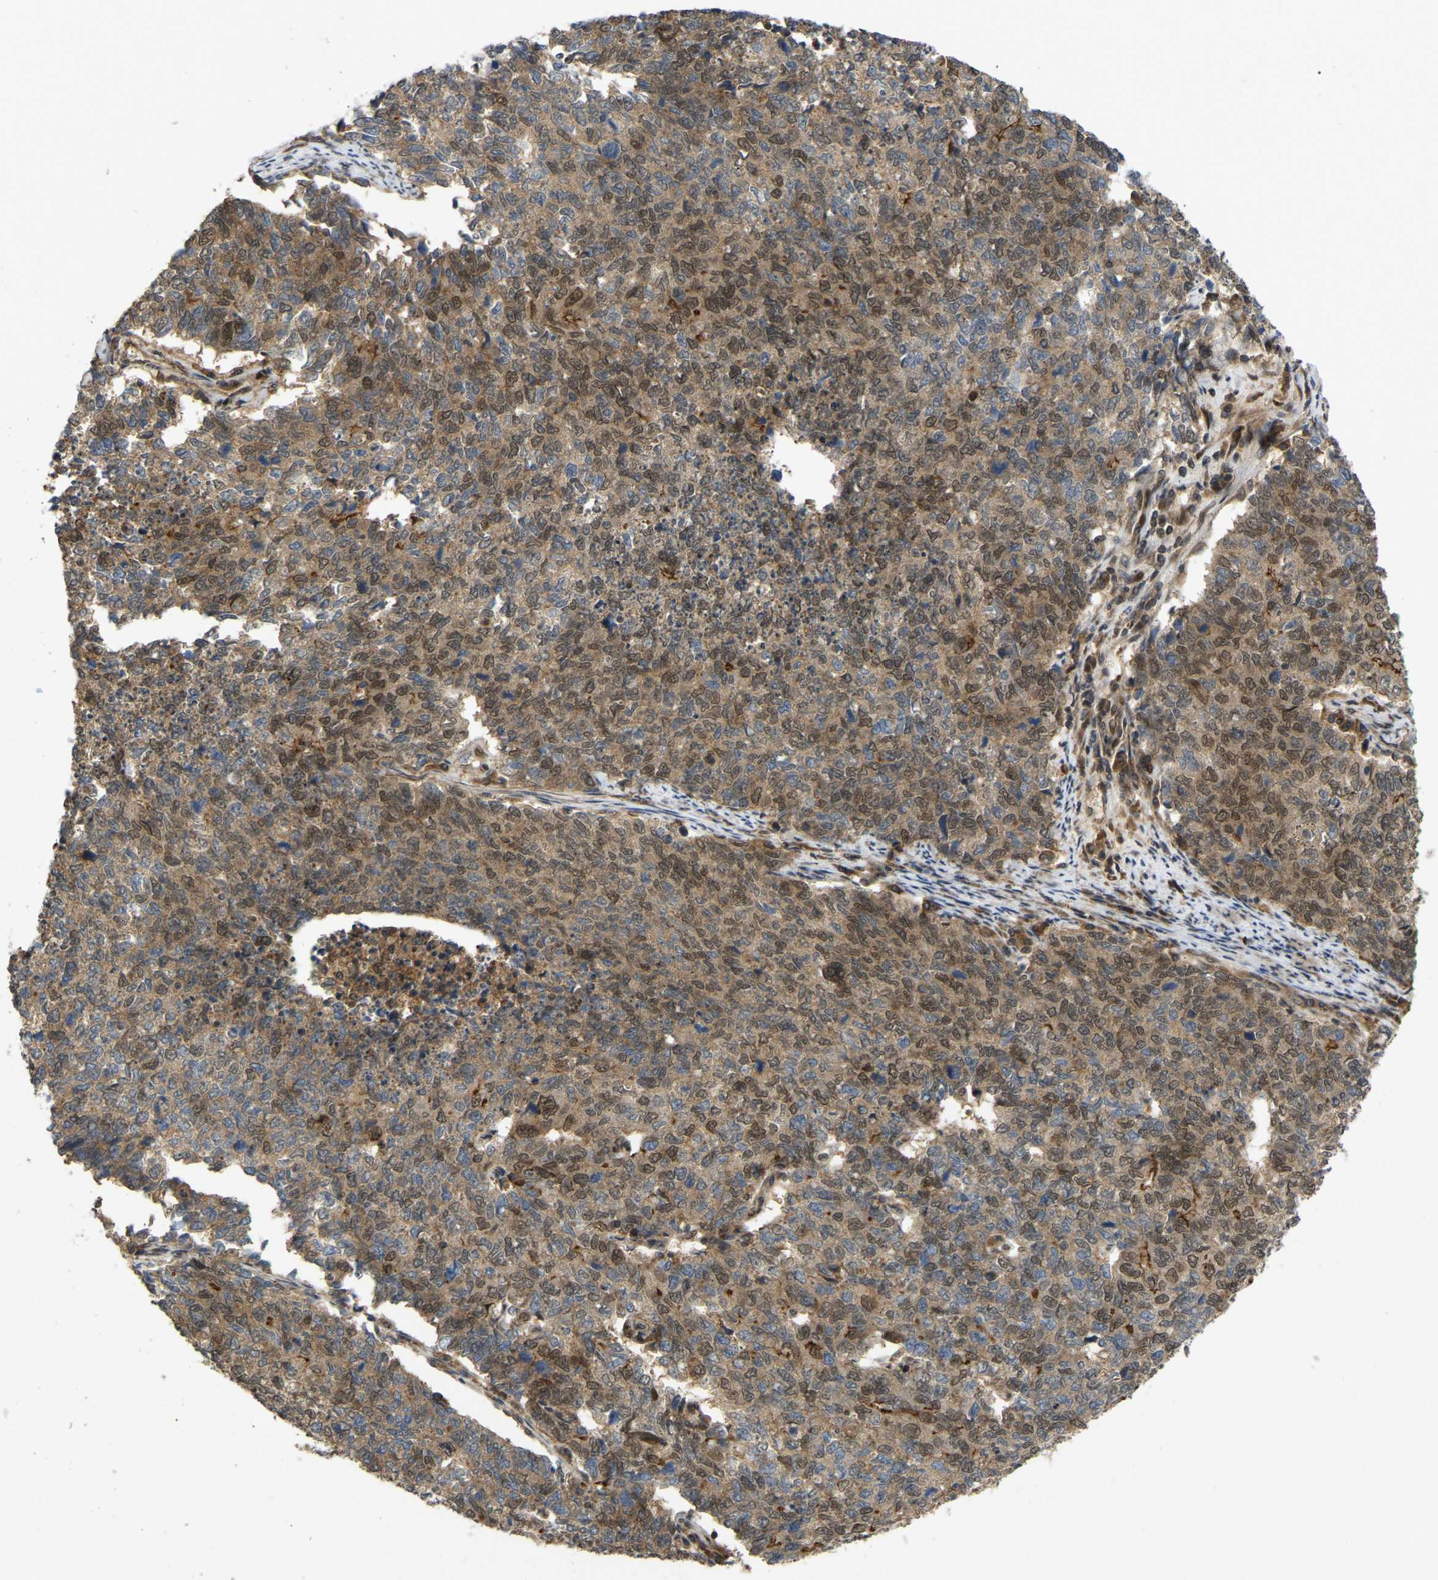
{"staining": {"intensity": "moderate", "quantity": ">75%", "location": "cytoplasmic/membranous,nuclear"}, "tissue": "cervical cancer", "cell_type": "Tumor cells", "image_type": "cancer", "snomed": [{"axis": "morphology", "description": "Squamous cell carcinoma, NOS"}, {"axis": "topography", "description": "Cervix"}], "caption": "Squamous cell carcinoma (cervical) was stained to show a protein in brown. There is medium levels of moderate cytoplasmic/membranous and nuclear expression in approximately >75% of tumor cells.", "gene": "KIAA1549", "patient": {"sex": "female", "age": 63}}